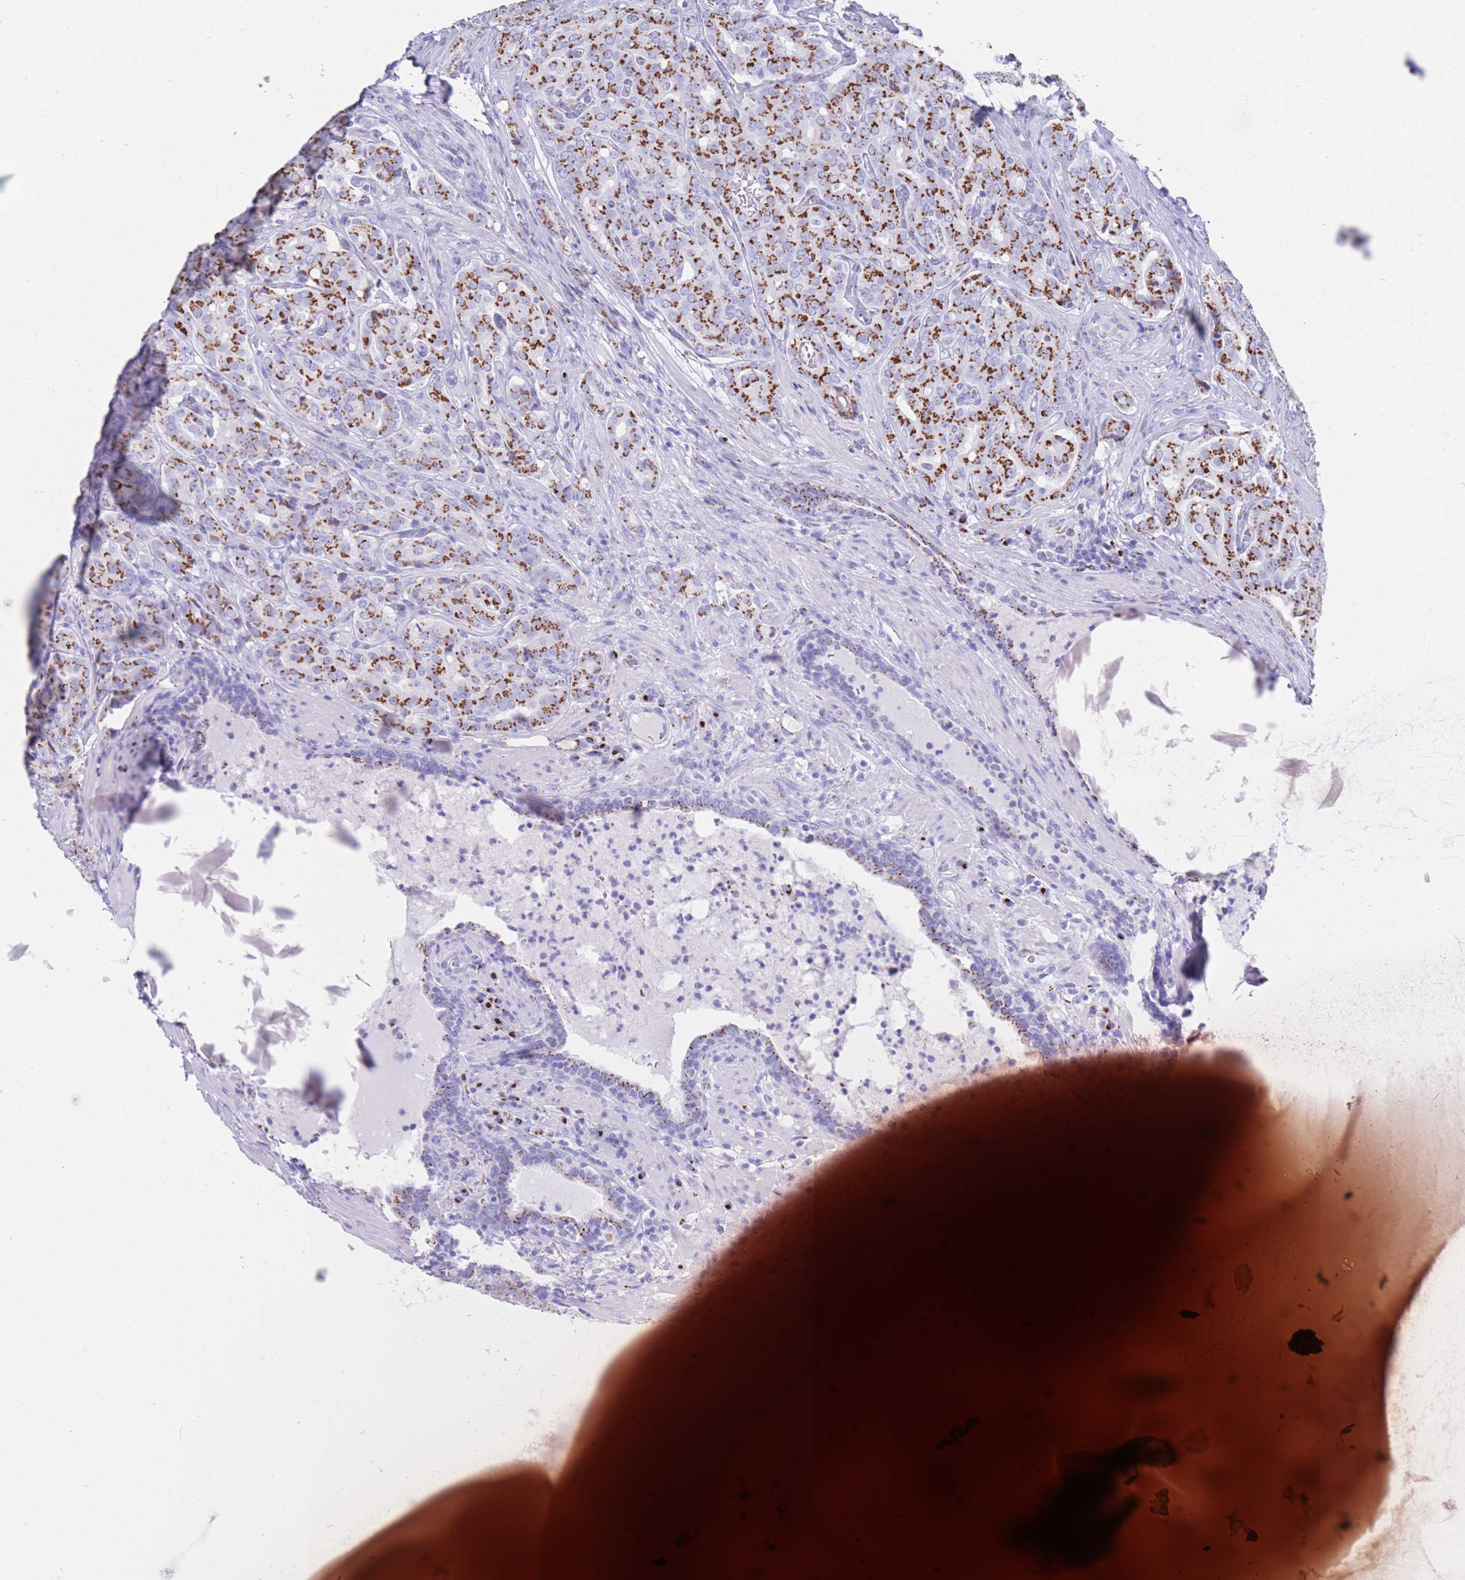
{"staining": {"intensity": "strong", "quantity": ">75%", "location": "cytoplasmic/membranous"}, "tissue": "prostate cancer", "cell_type": "Tumor cells", "image_type": "cancer", "snomed": [{"axis": "morphology", "description": "Adenocarcinoma, High grade"}, {"axis": "topography", "description": "Prostate"}], "caption": "Protein staining of prostate cancer tissue exhibits strong cytoplasmic/membranous positivity in approximately >75% of tumor cells. Using DAB (3,3'-diaminobenzidine) (brown) and hematoxylin (blue) stains, captured at high magnification using brightfield microscopy.", "gene": "FAM3C", "patient": {"sex": "male", "age": 68}}